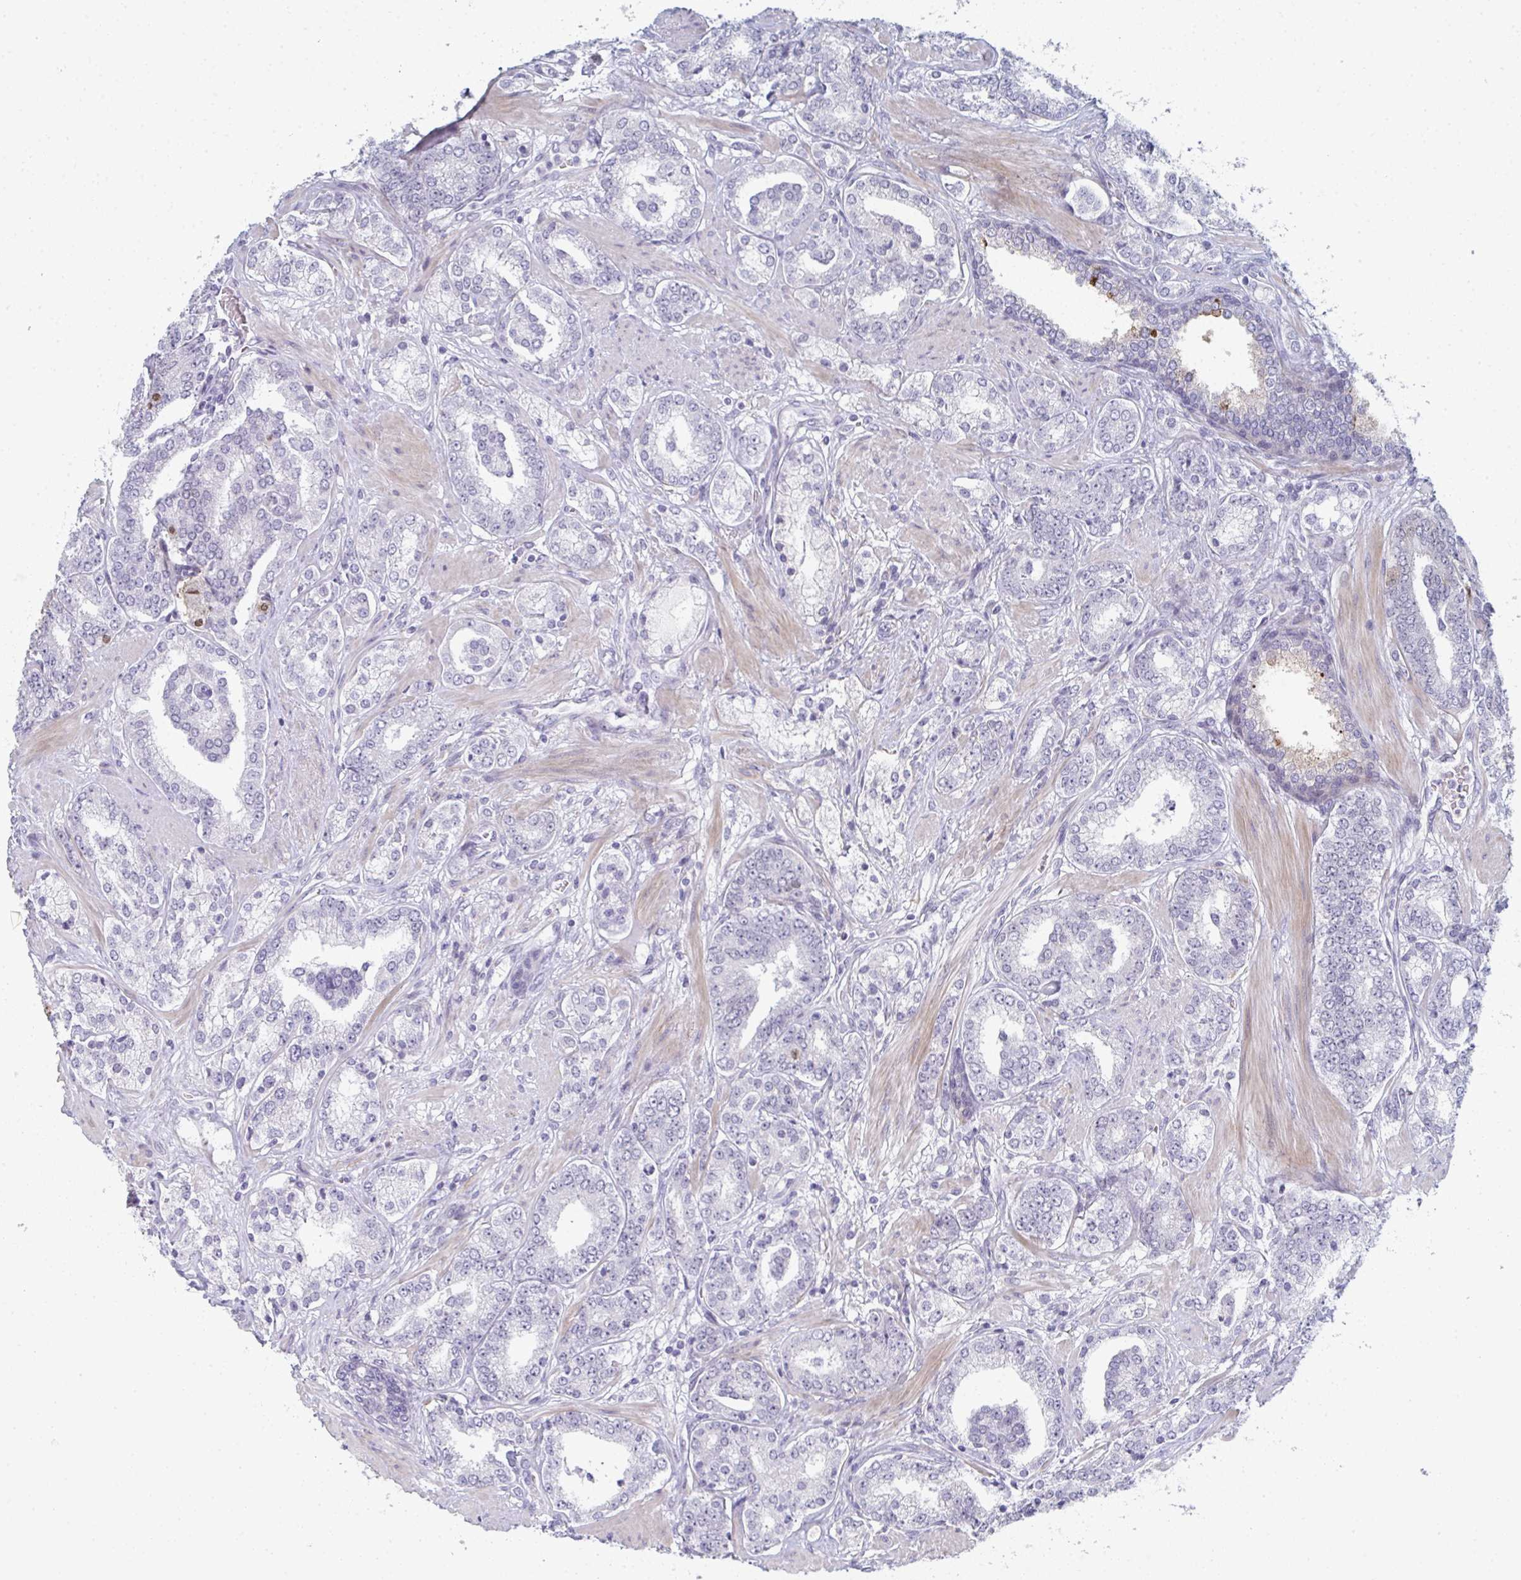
{"staining": {"intensity": "negative", "quantity": "none", "location": "none"}, "tissue": "prostate cancer", "cell_type": "Tumor cells", "image_type": "cancer", "snomed": [{"axis": "morphology", "description": "Adenocarcinoma, High grade"}, {"axis": "topography", "description": "Prostate"}], "caption": "High power microscopy histopathology image of an IHC histopathology image of prostate adenocarcinoma (high-grade), revealing no significant staining in tumor cells.", "gene": "A1CF", "patient": {"sex": "male", "age": 62}}